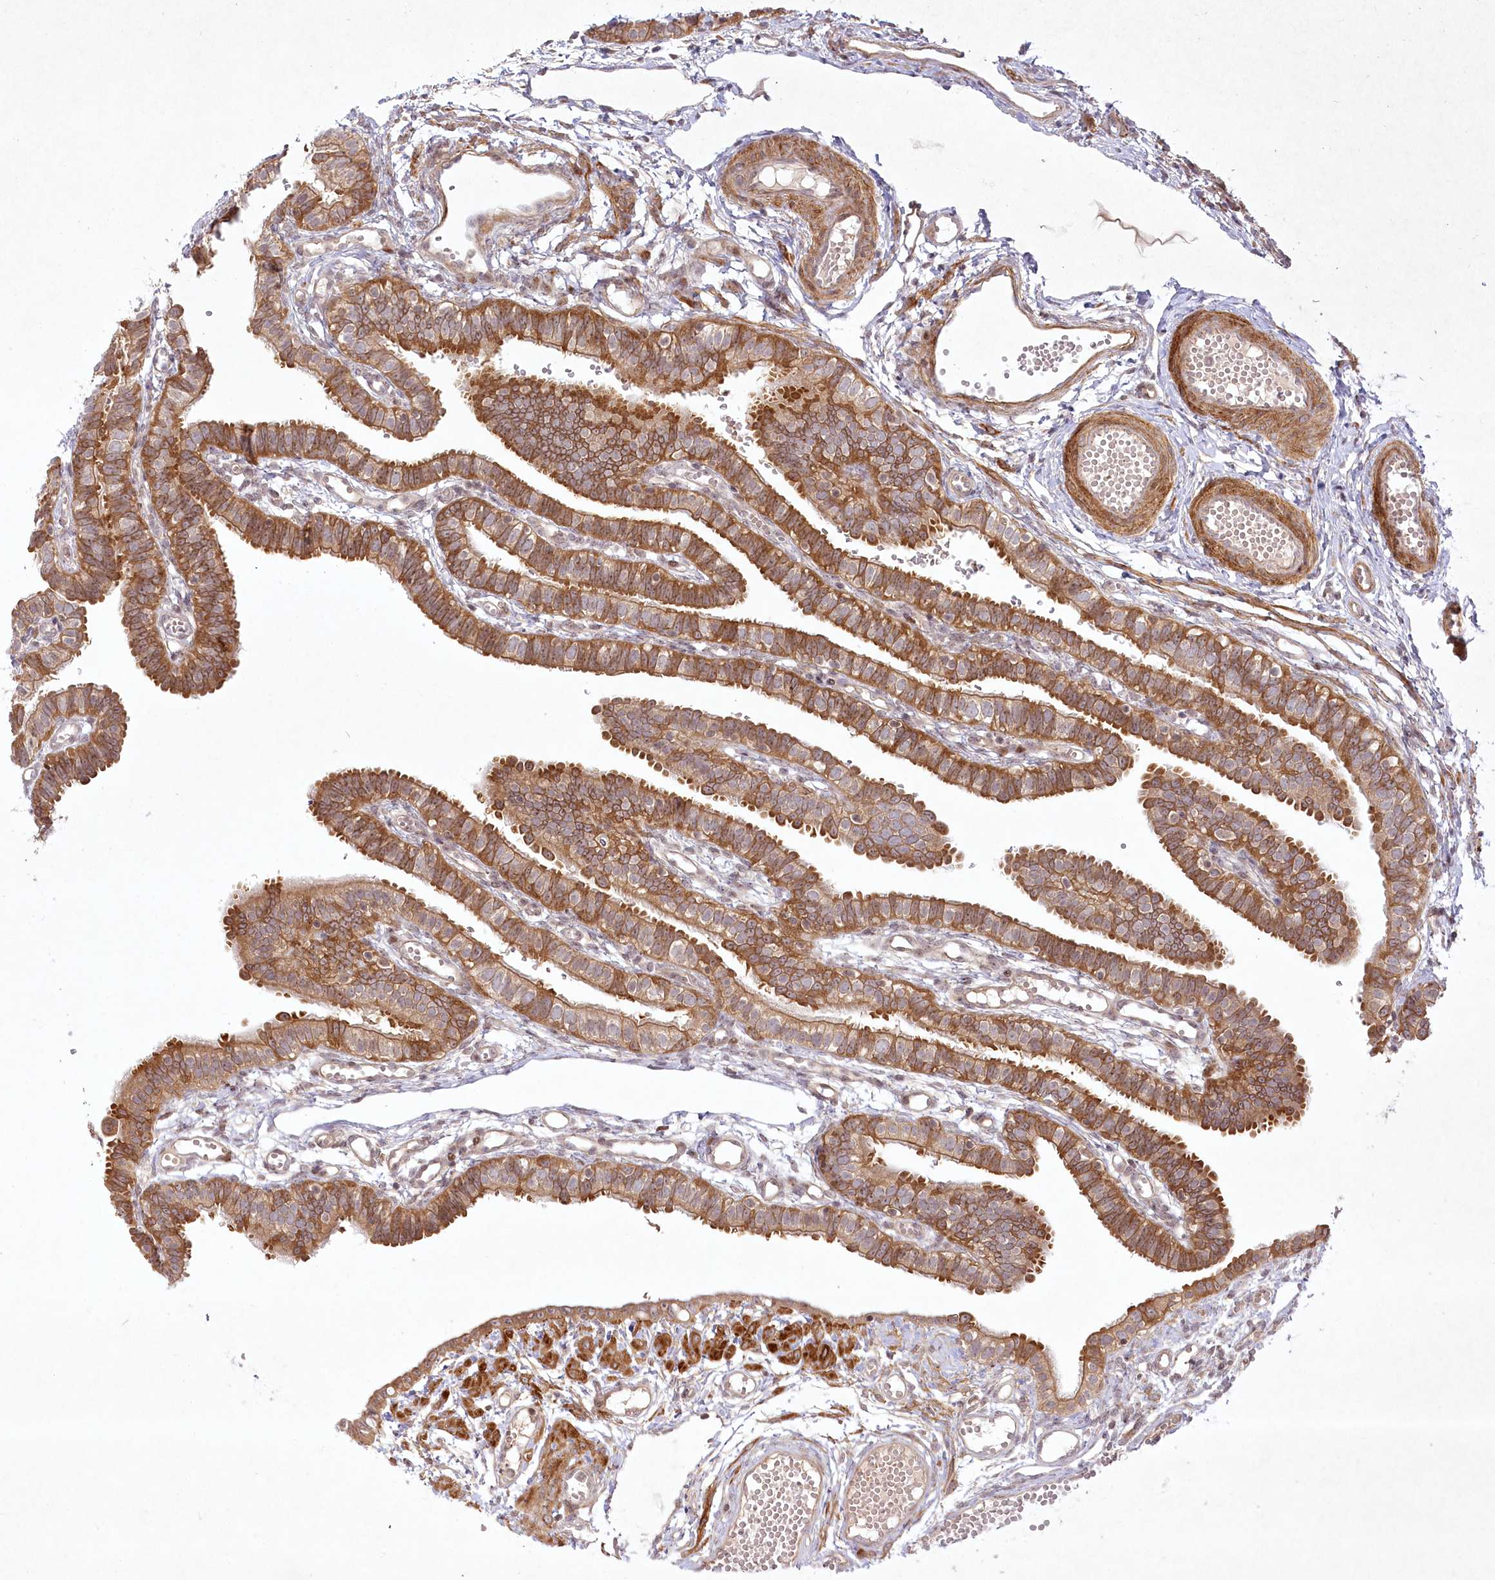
{"staining": {"intensity": "moderate", "quantity": ">75%", "location": "cytoplasmic/membranous"}, "tissue": "fallopian tube", "cell_type": "Glandular cells", "image_type": "normal", "snomed": [{"axis": "morphology", "description": "Normal tissue, NOS"}, {"axis": "topography", "description": "Fallopian tube"}, {"axis": "topography", "description": "Placenta"}], "caption": "Unremarkable fallopian tube reveals moderate cytoplasmic/membranous expression in about >75% of glandular cells, visualized by immunohistochemistry. (DAB IHC, brown staining for protein, blue staining for nuclei).", "gene": "SH2D3A", "patient": {"sex": "female", "age": 34}}